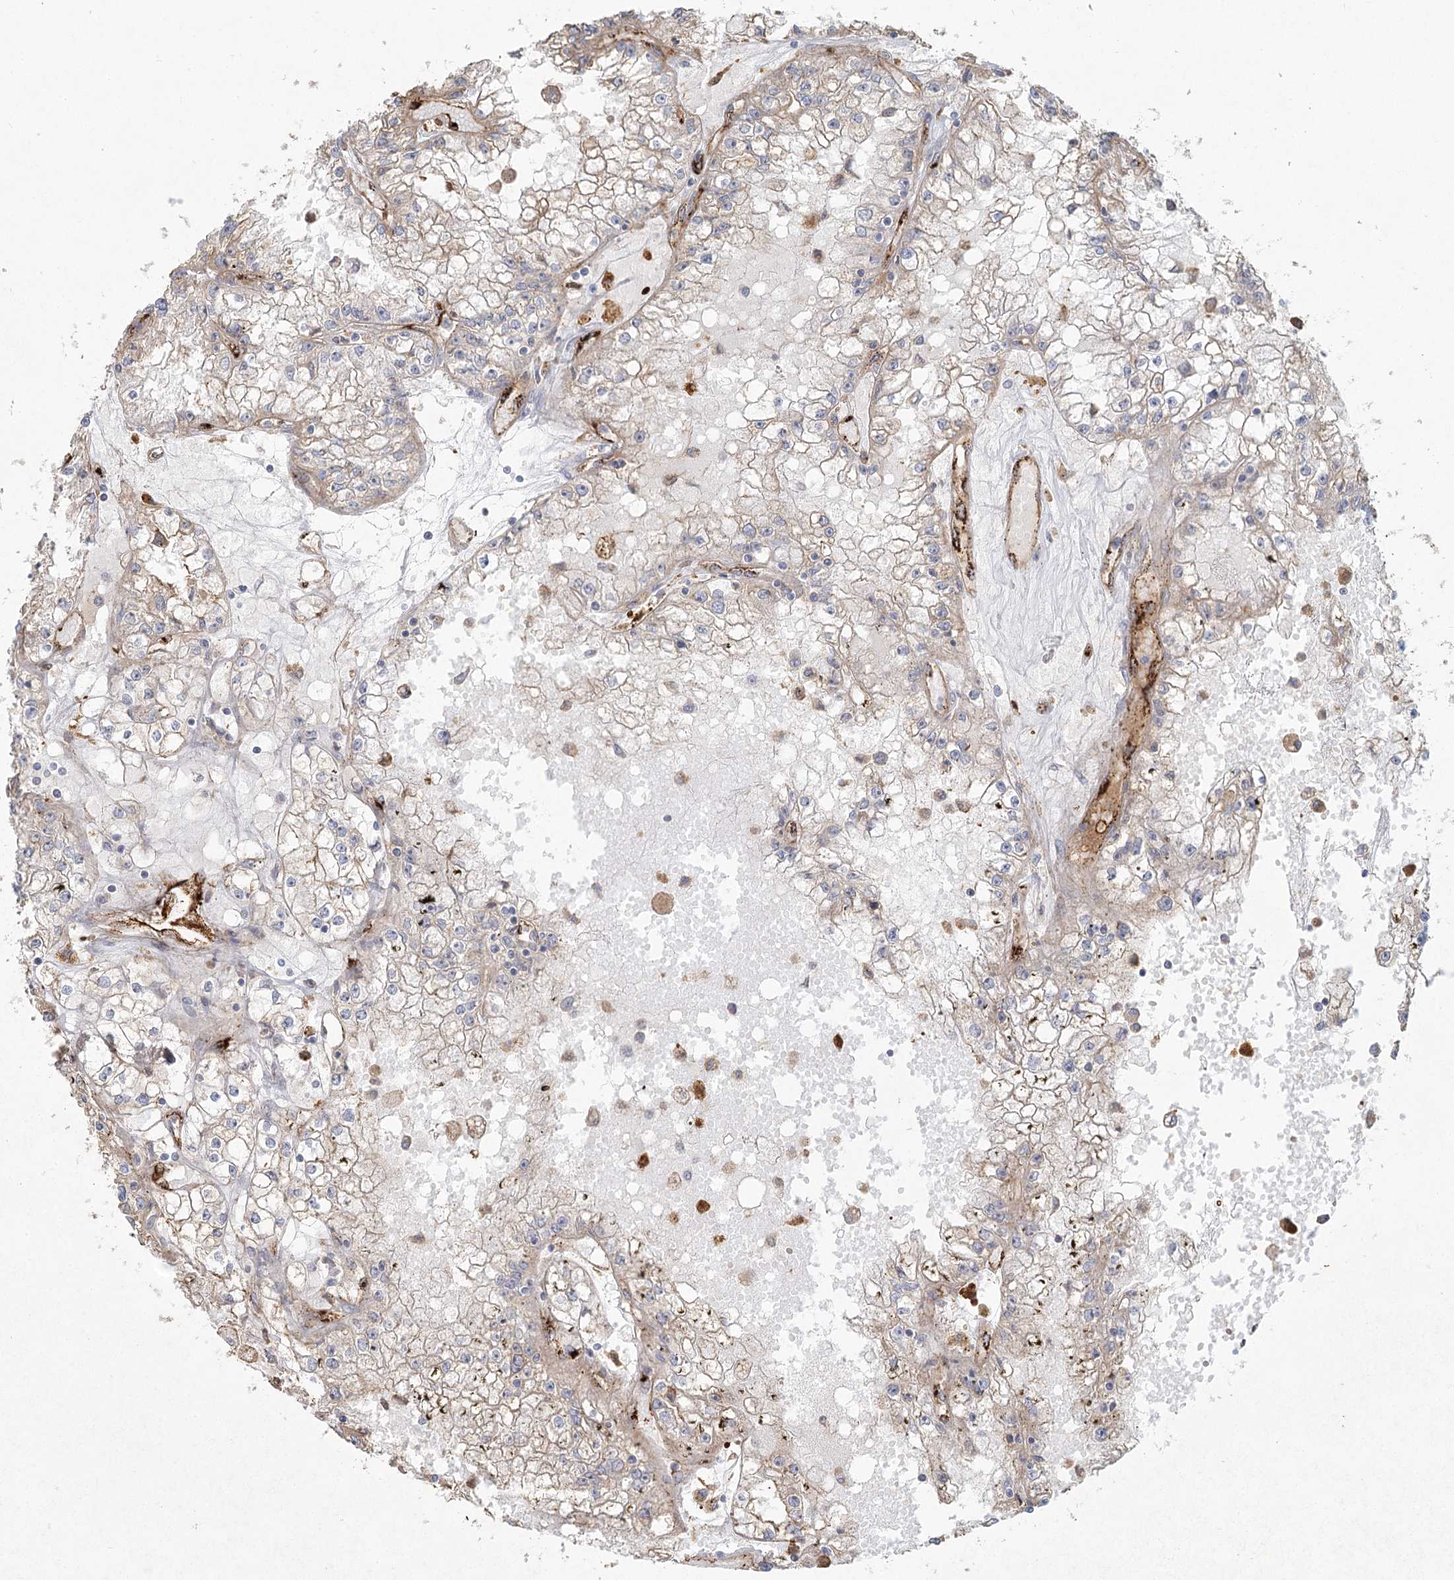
{"staining": {"intensity": "negative", "quantity": "none", "location": "none"}, "tissue": "renal cancer", "cell_type": "Tumor cells", "image_type": "cancer", "snomed": [{"axis": "morphology", "description": "Adenocarcinoma, NOS"}, {"axis": "topography", "description": "Kidney"}], "caption": "Protein analysis of renal cancer (adenocarcinoma) exhibits no significant expression in tumor cells.", "gene": "KBTBD4", "patient": {"sex": "male", "age": 56}}